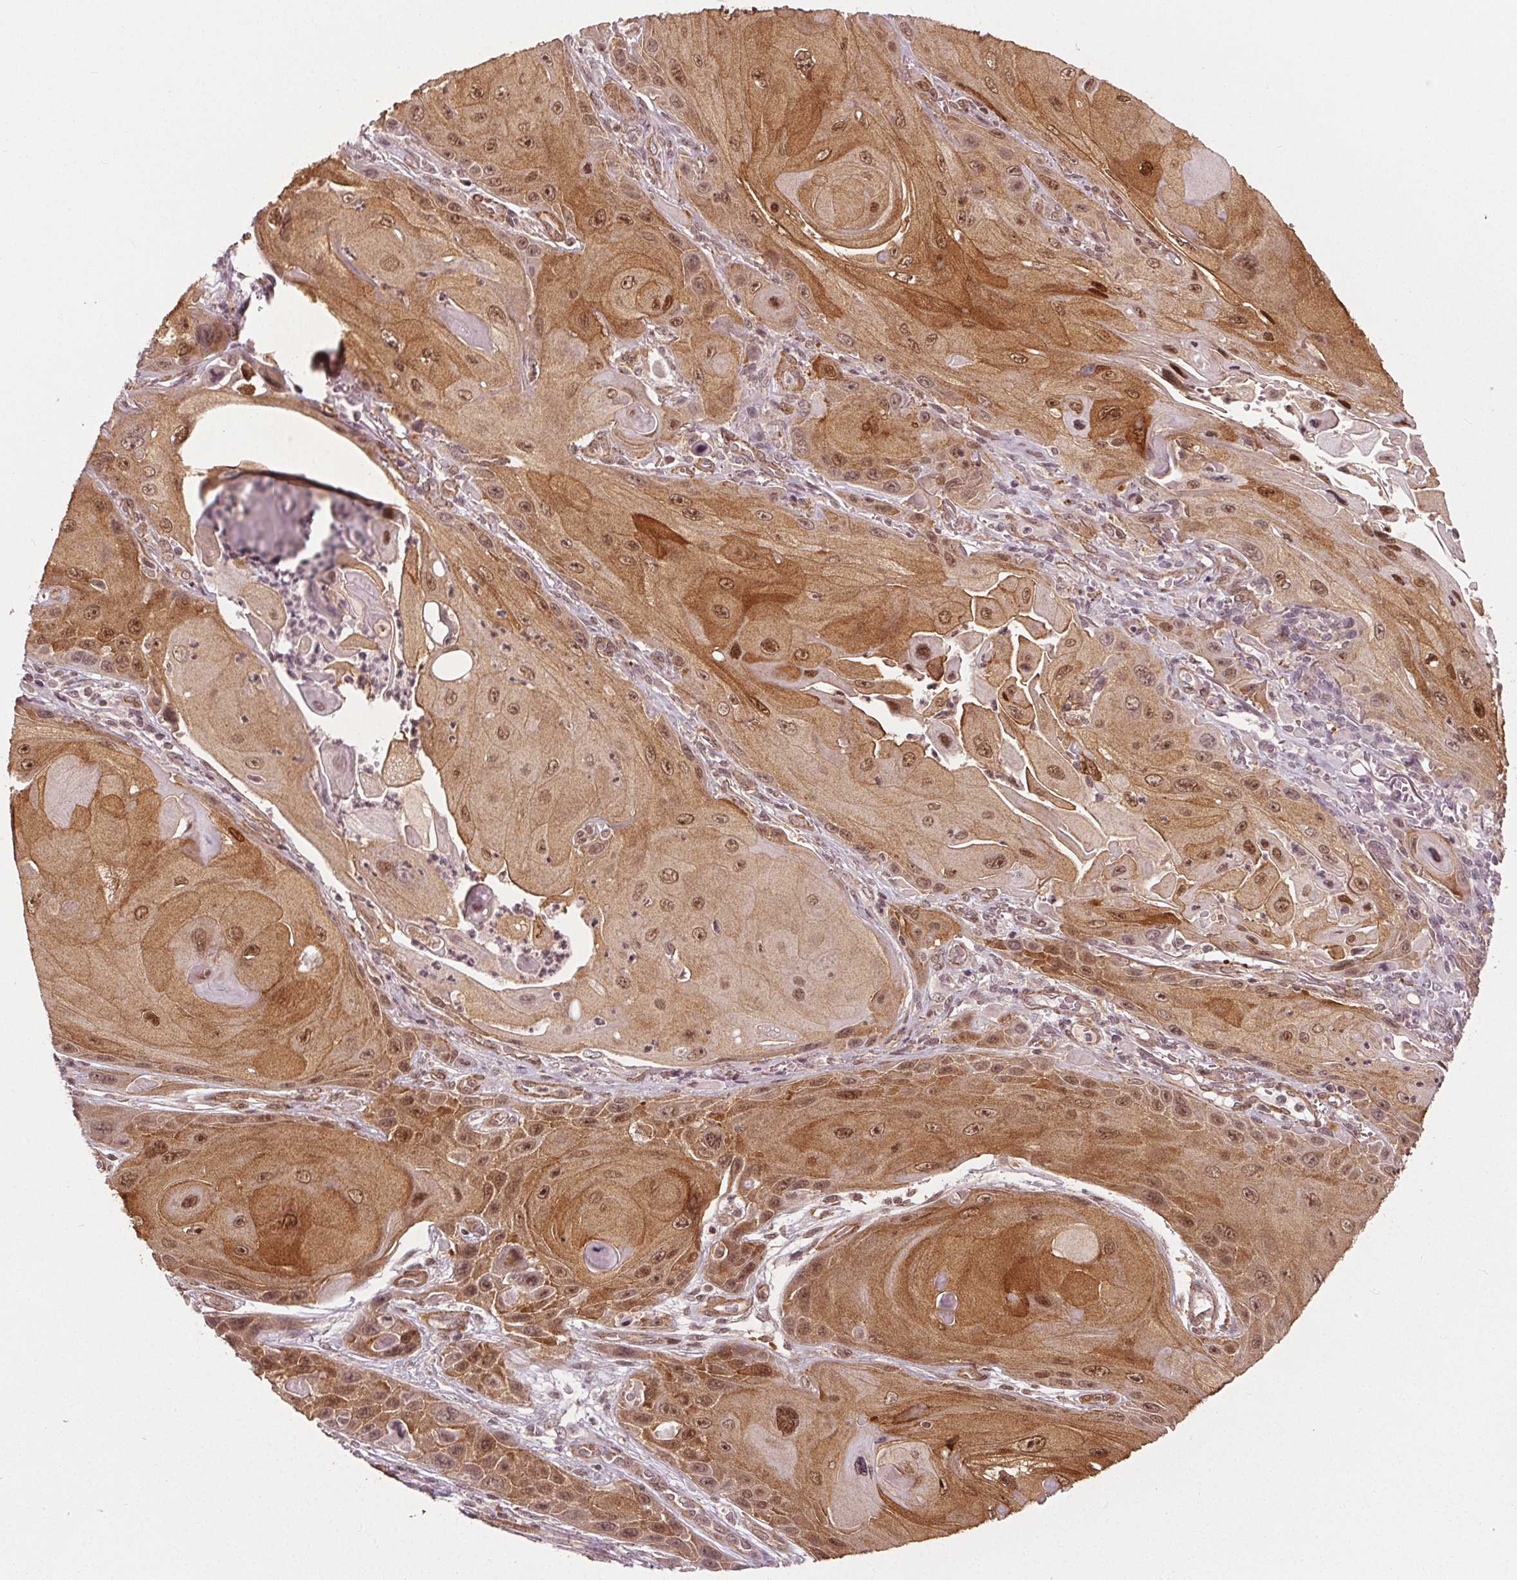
{"staining": {"intensity": "moderate", "quantity": "25%-75%", "location": "cytoplasmic/membranous,nuclear"}, "tissue": "skin cancer", "cell_type": "Tumor cells", "image_type": "cancer", "snomed": [{"axis": "morphology", "description": "Squamous cell carcinoma, NOS"}, {"axis": "topography", "description": "Skin"}], "caption": "This image demonstrates immunohistochemistry staining of human skin squamous cell carcinoma, with medium moderate cytoplasmic/membranous and nuclear staining in approximately 25%-75% of tumor cells.", "gene": "PKP1", "patient": {"sex": "female", "age": 94}}